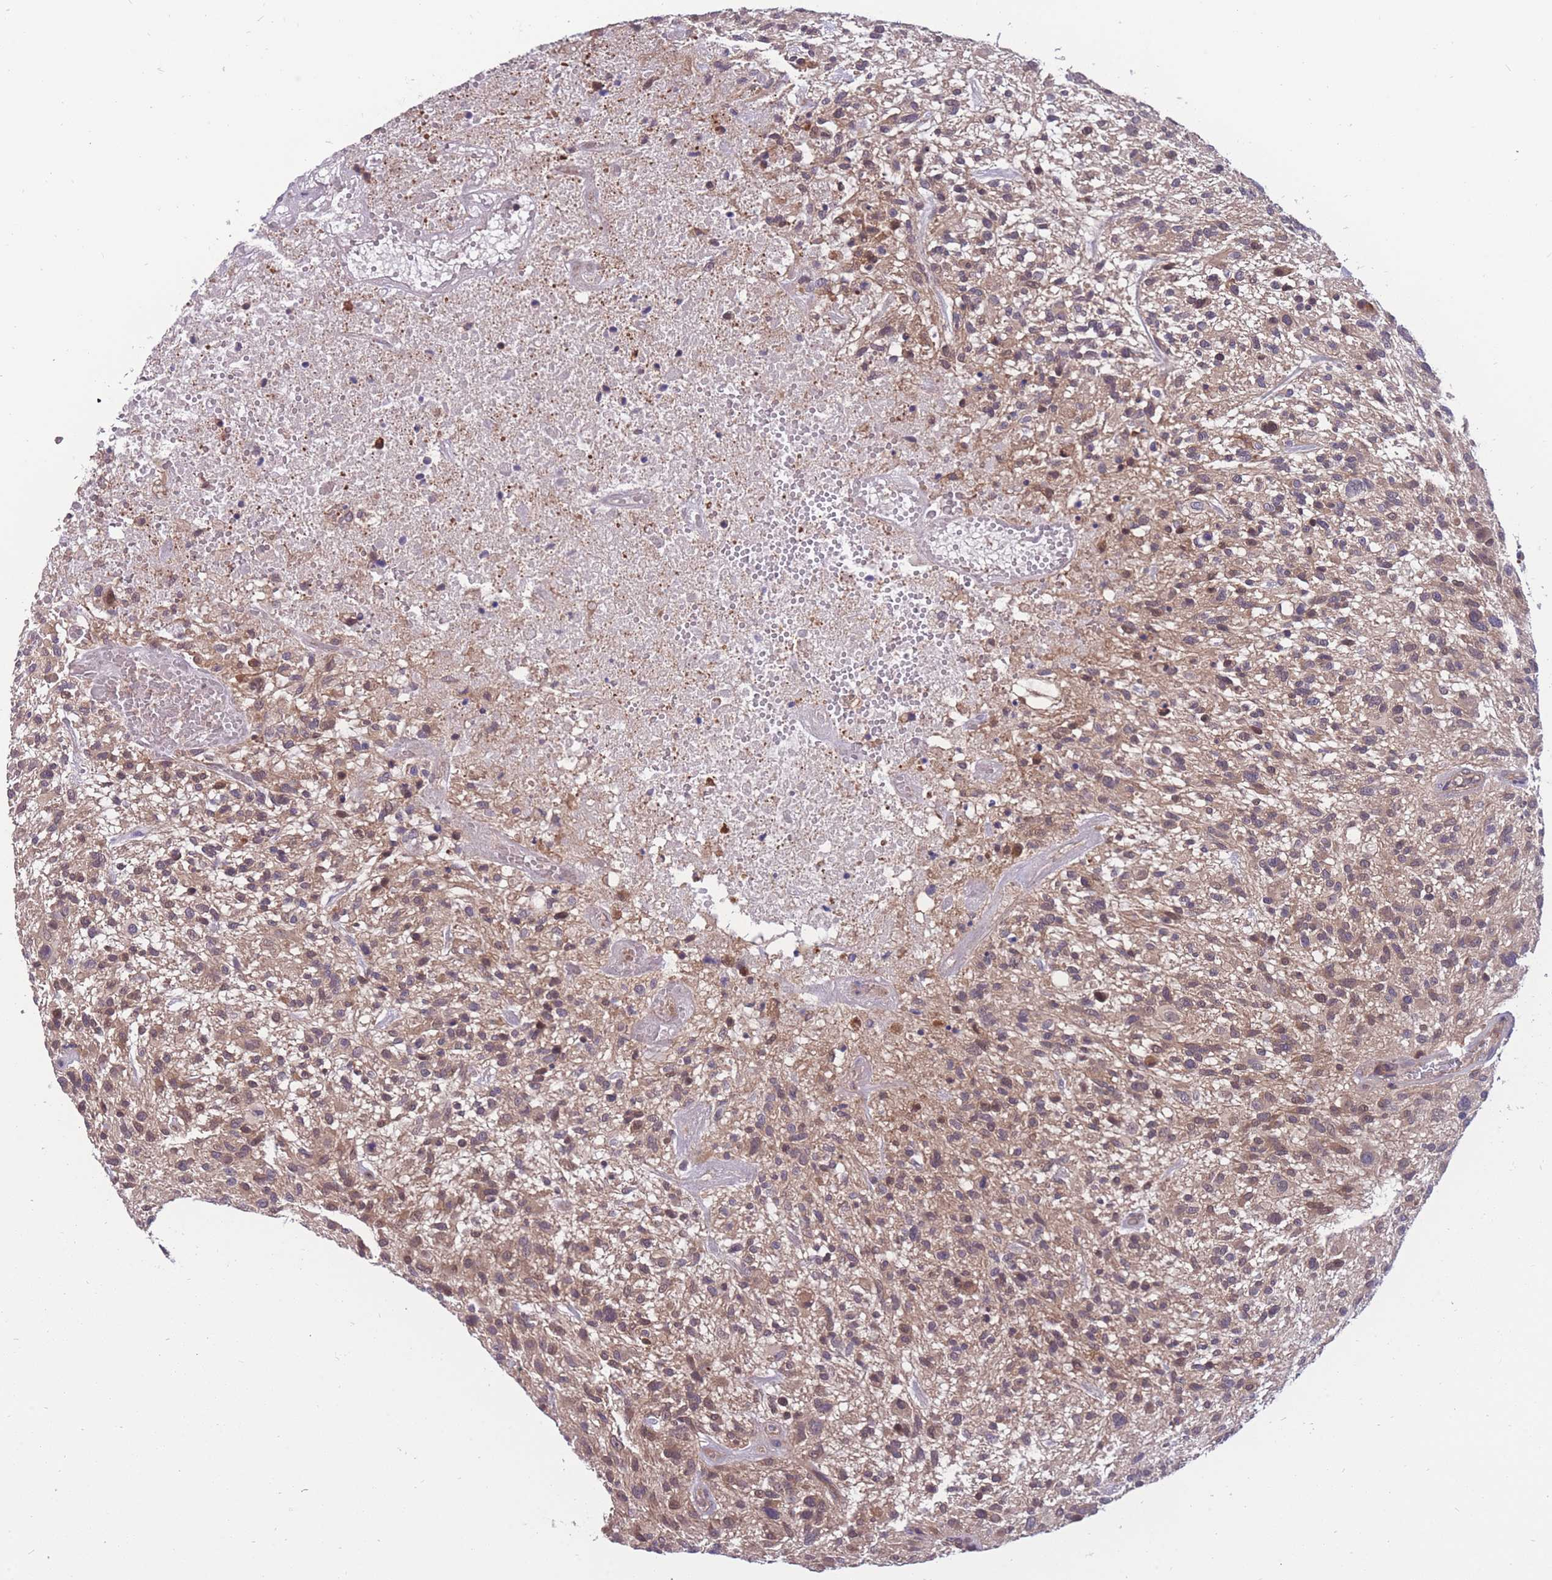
{"staining": {"intensity": "weak", "quantity": ">75%", "location": "cytoplasmic/membranous"}, "tissue": "glioma", "cell_type": "Tumor cells", "image_type": "cancer", "snomed": [{"axis": "morphology", "description": "Glioma, malignant, High grade"}, {"axis": "topography", "description": "Brain"}], "caption": "A low amount of weak cytoplasmic/membranous expression is seen in approximately >75% of tumor cells in glioma tissue. Ihc stains the protein of interest in brown and the nuclei are stained blue.", "gene": "UBE2N", "patient": {"sex": "male", "age": 47}}